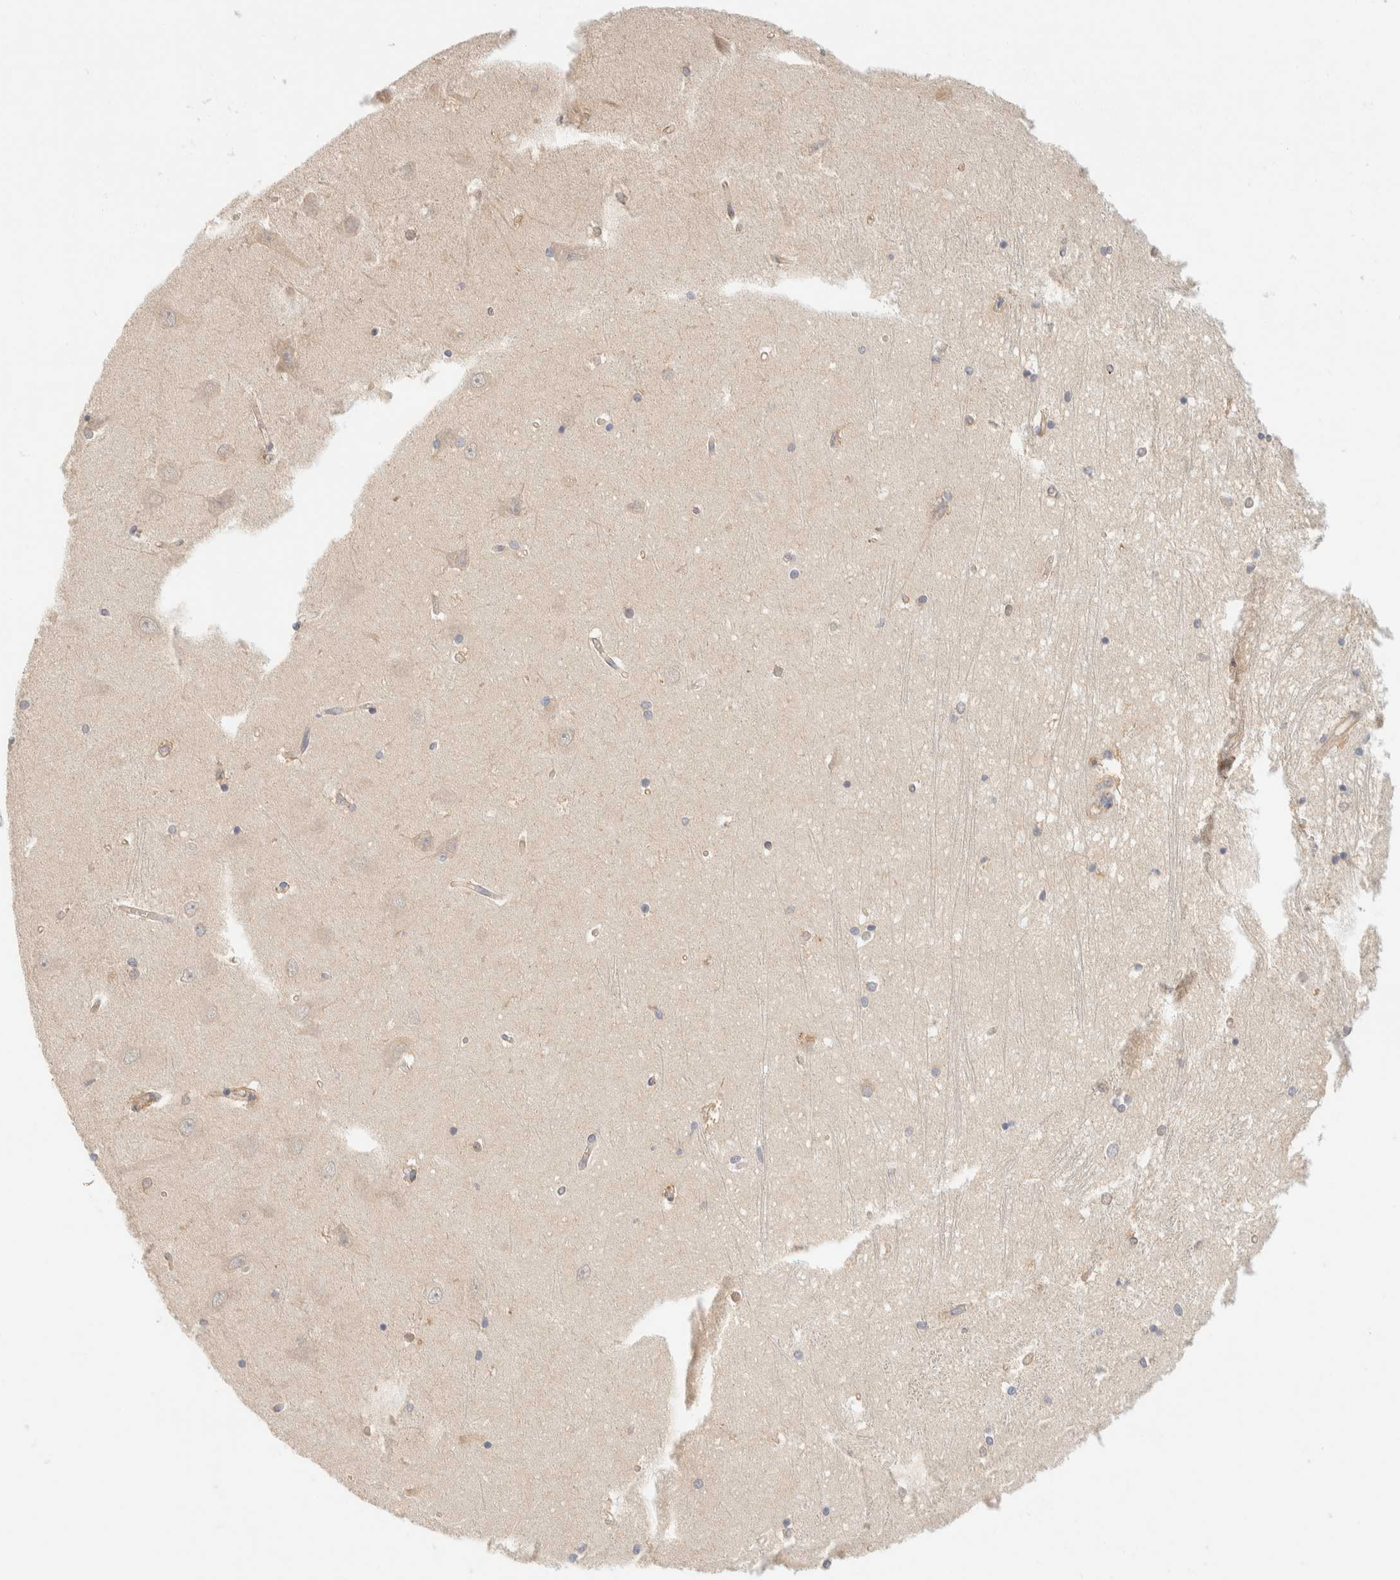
{"staining": {"intensity": "weak", "quantity": "<25%", "location": "cytoplasmic/membranous"}, "tissue": "hippocampus", "cell_type": "Glial cells", "image_type": "normal", "snomed": [{"axis": "morphology", "description": "Normal tissue, NOS"}, {"axis": "topography", "description": "Hippocampus"}], "caption": "Immunohistochemistry image of unremarkable human hippocampus stained for a protein (brown), which demonstrates no expression in glial cells. (Brightfield microscopy of DAB IHC at high magnification).", "gene": "FAT1", "patient": {"sex": "male", "age": 45}}